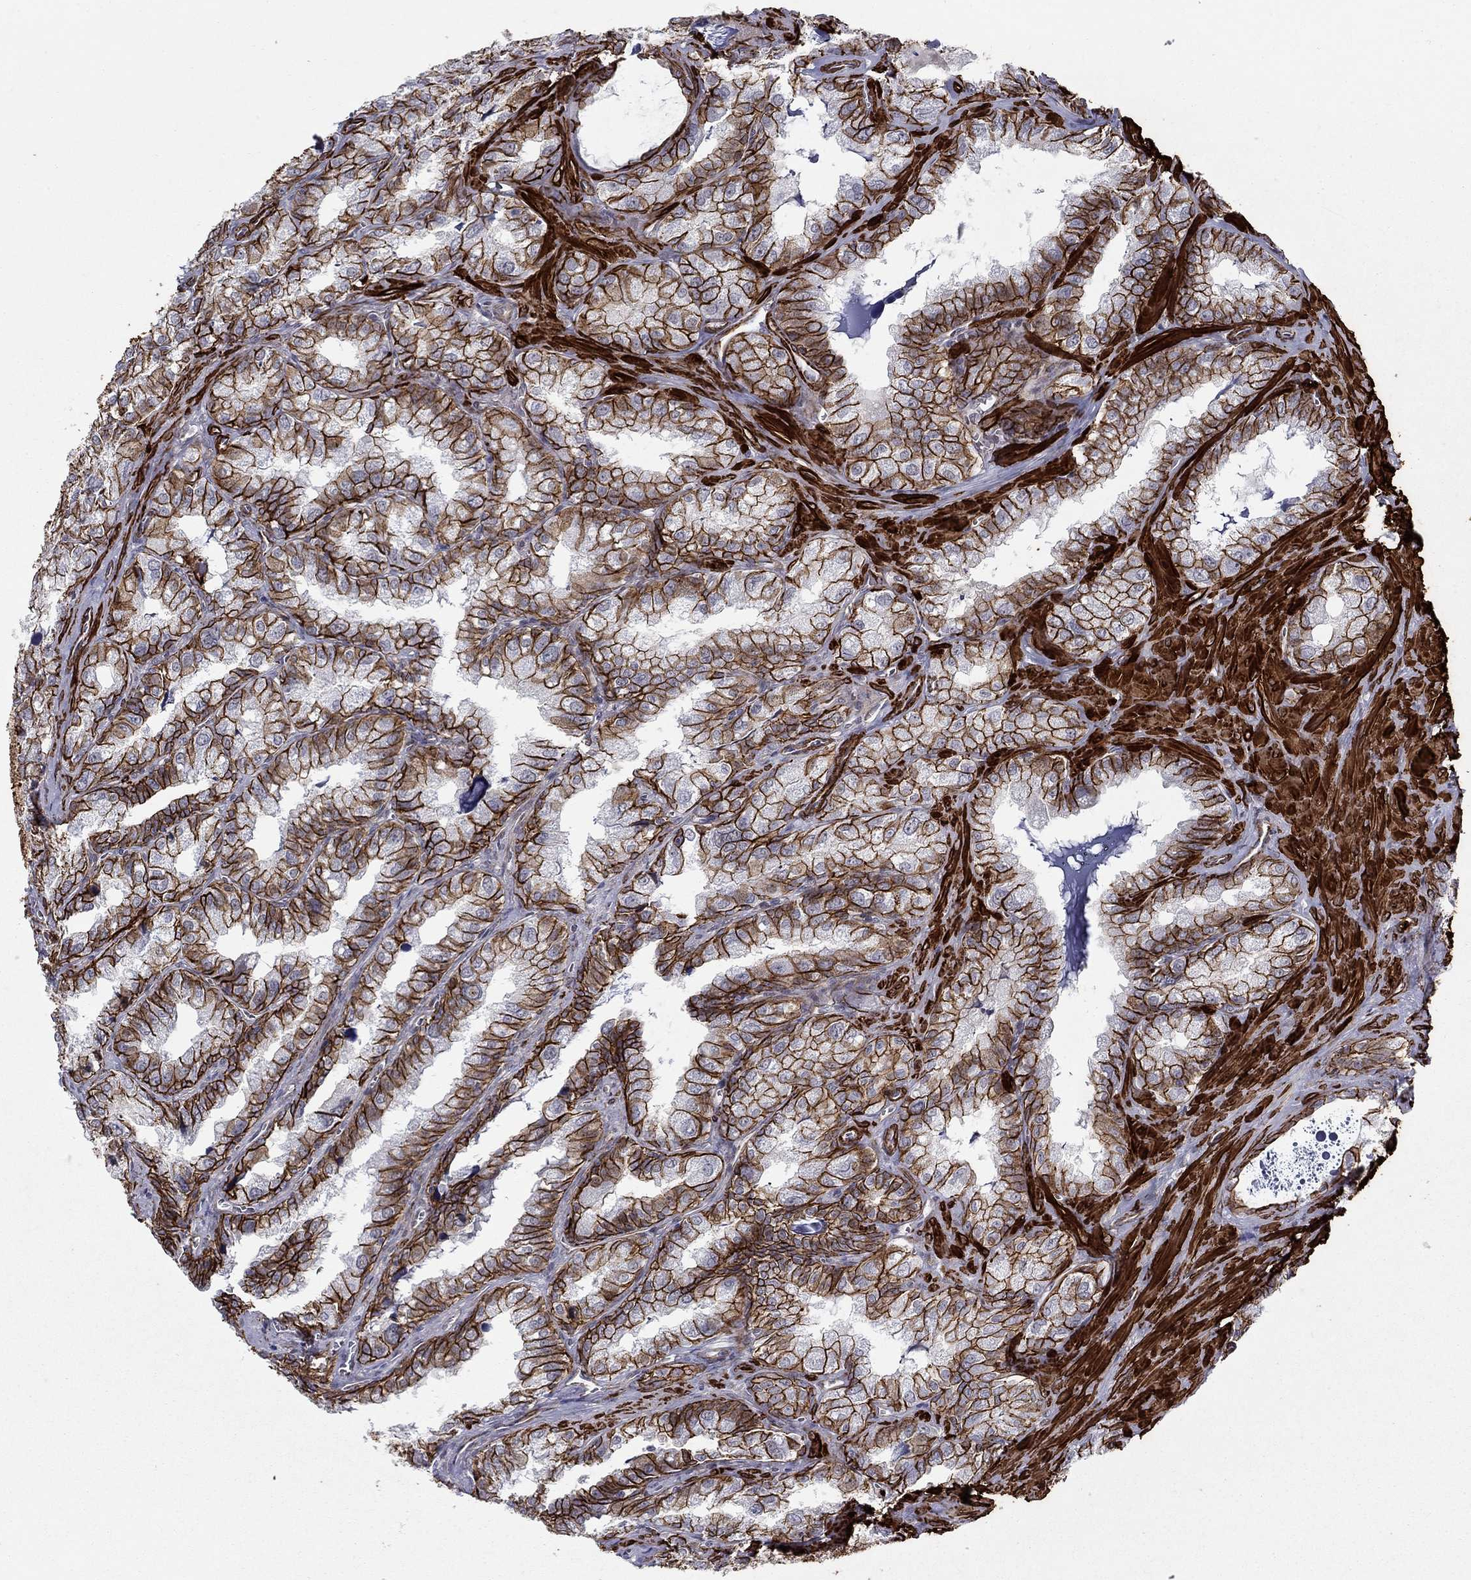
{"staining": {"intensity": "strong", "quantity": ">75%", "location": "cytoplasmic/membranous"}, "tissue": "seminal vesicle", "cell_type": "Glandular cells", "image_type": "normal", "snomed": [{"axis": "morphology", "description": "Normal tissue, NOS"}, {"axis": "topography", "description": "Seminal veicle"}], "caption": "Glandular cells exhibit strong cytoplasmic/membranous expression in about >75% of cells in unremarkable seminal vesicle. (Brightfield microscopy of DAB IHC at high magnification).", "gene": "KRBA1", "patient": {"sex": "male", "age": 57}}